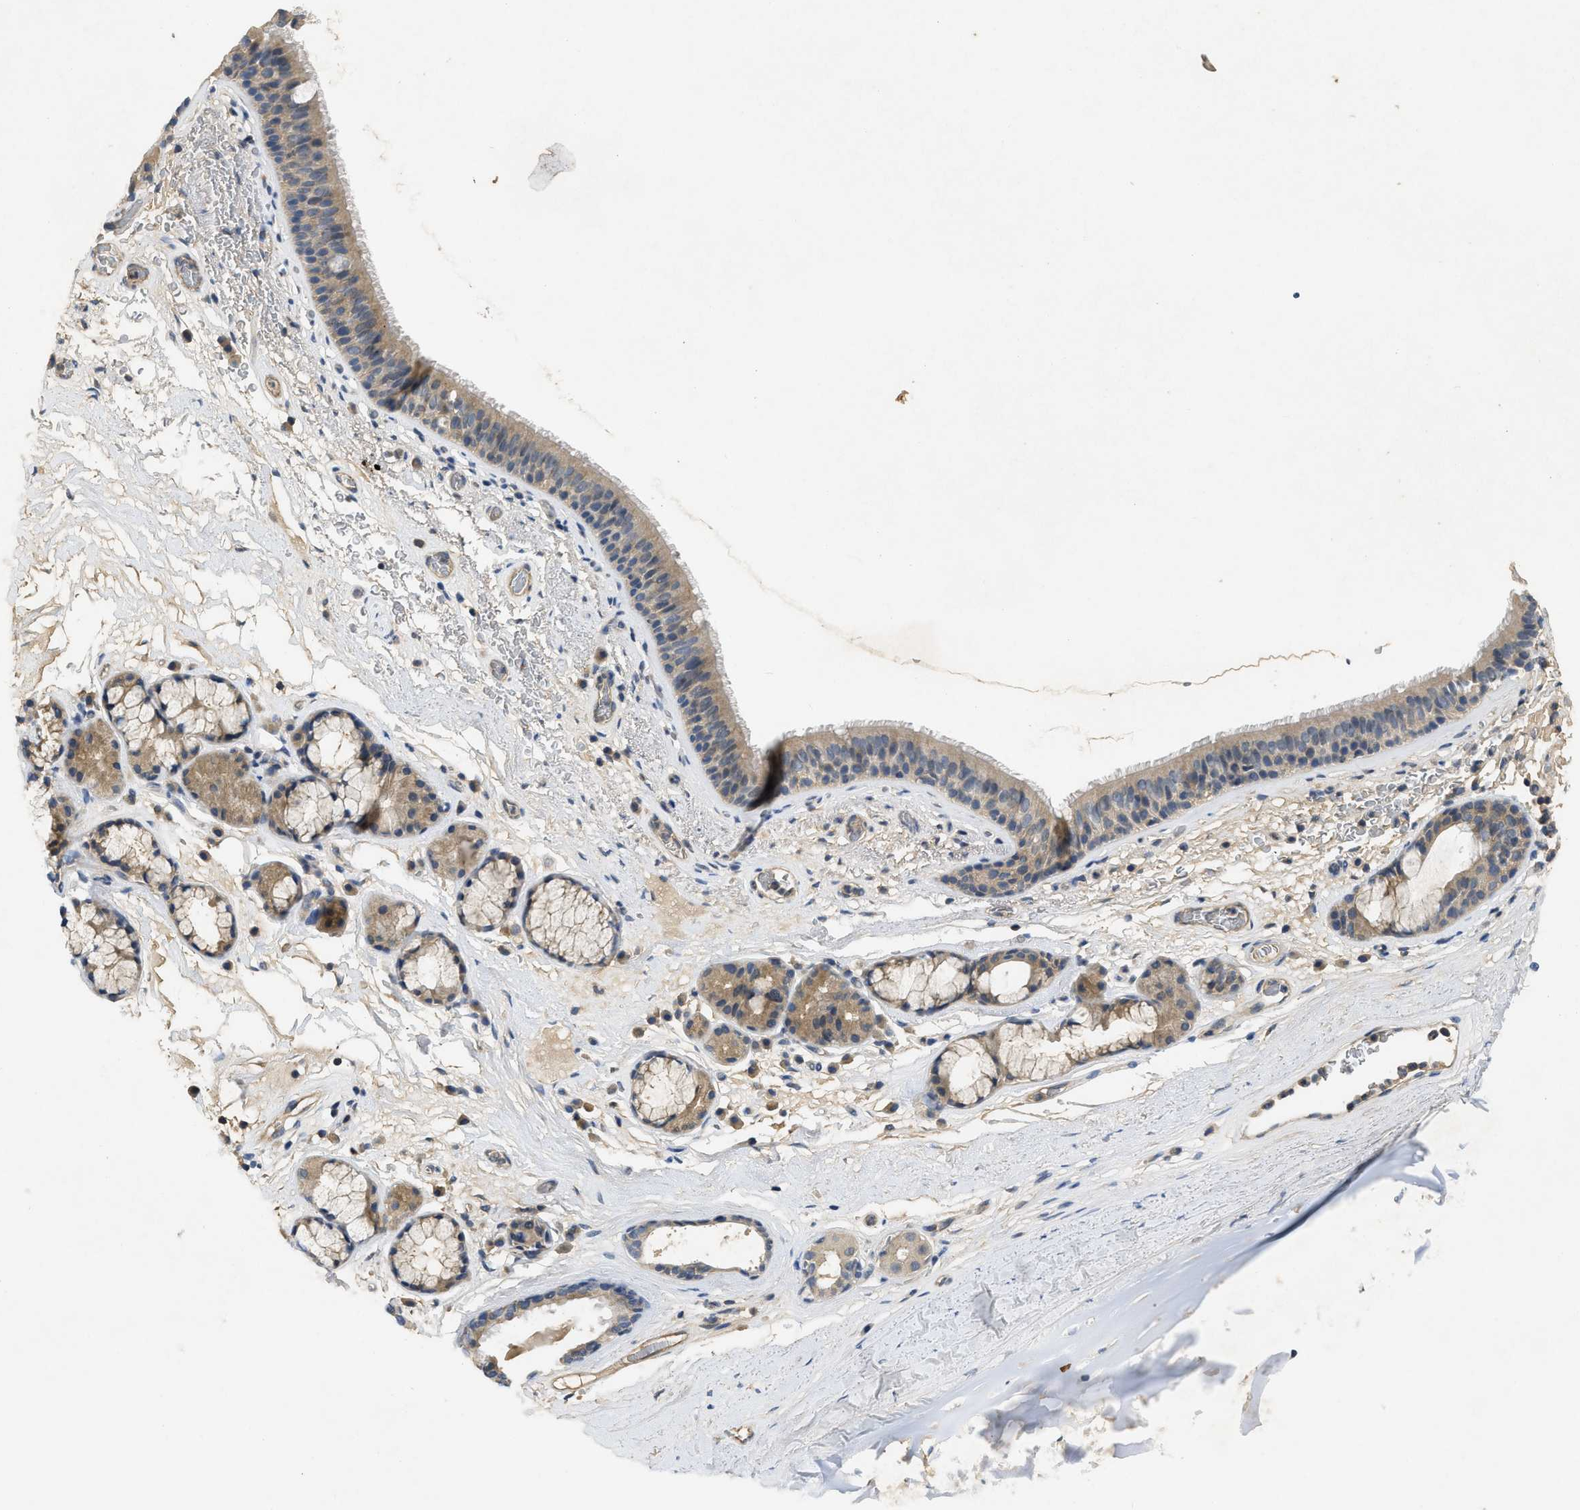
{"staining": {"intensity": "moderate", "quantity": ">75%", "location": "cytoplasmic/membranous"}, "tissue": "bronchus", "cell_type": "Respiratory epithelial cells", "image_type": "normal", "snomed": [{"axis": "morphology", "description": "Normal tissue, NOS"}, {"axis": "topography", "description": "Cartilage tissue"}], "caption": "Immunohistochemistry (IHC) photomicrograph of normal bronchus: bronchus stained using IHC displays medium levels of moderate protein expression localized specifically in the cytoplasmic/membranous of respiratory epithelial cells, appearing as a cytoplasmic/membranous brown color.", "gene": "PPP3CA", "patient": {"sex": "female", "age": 63}}